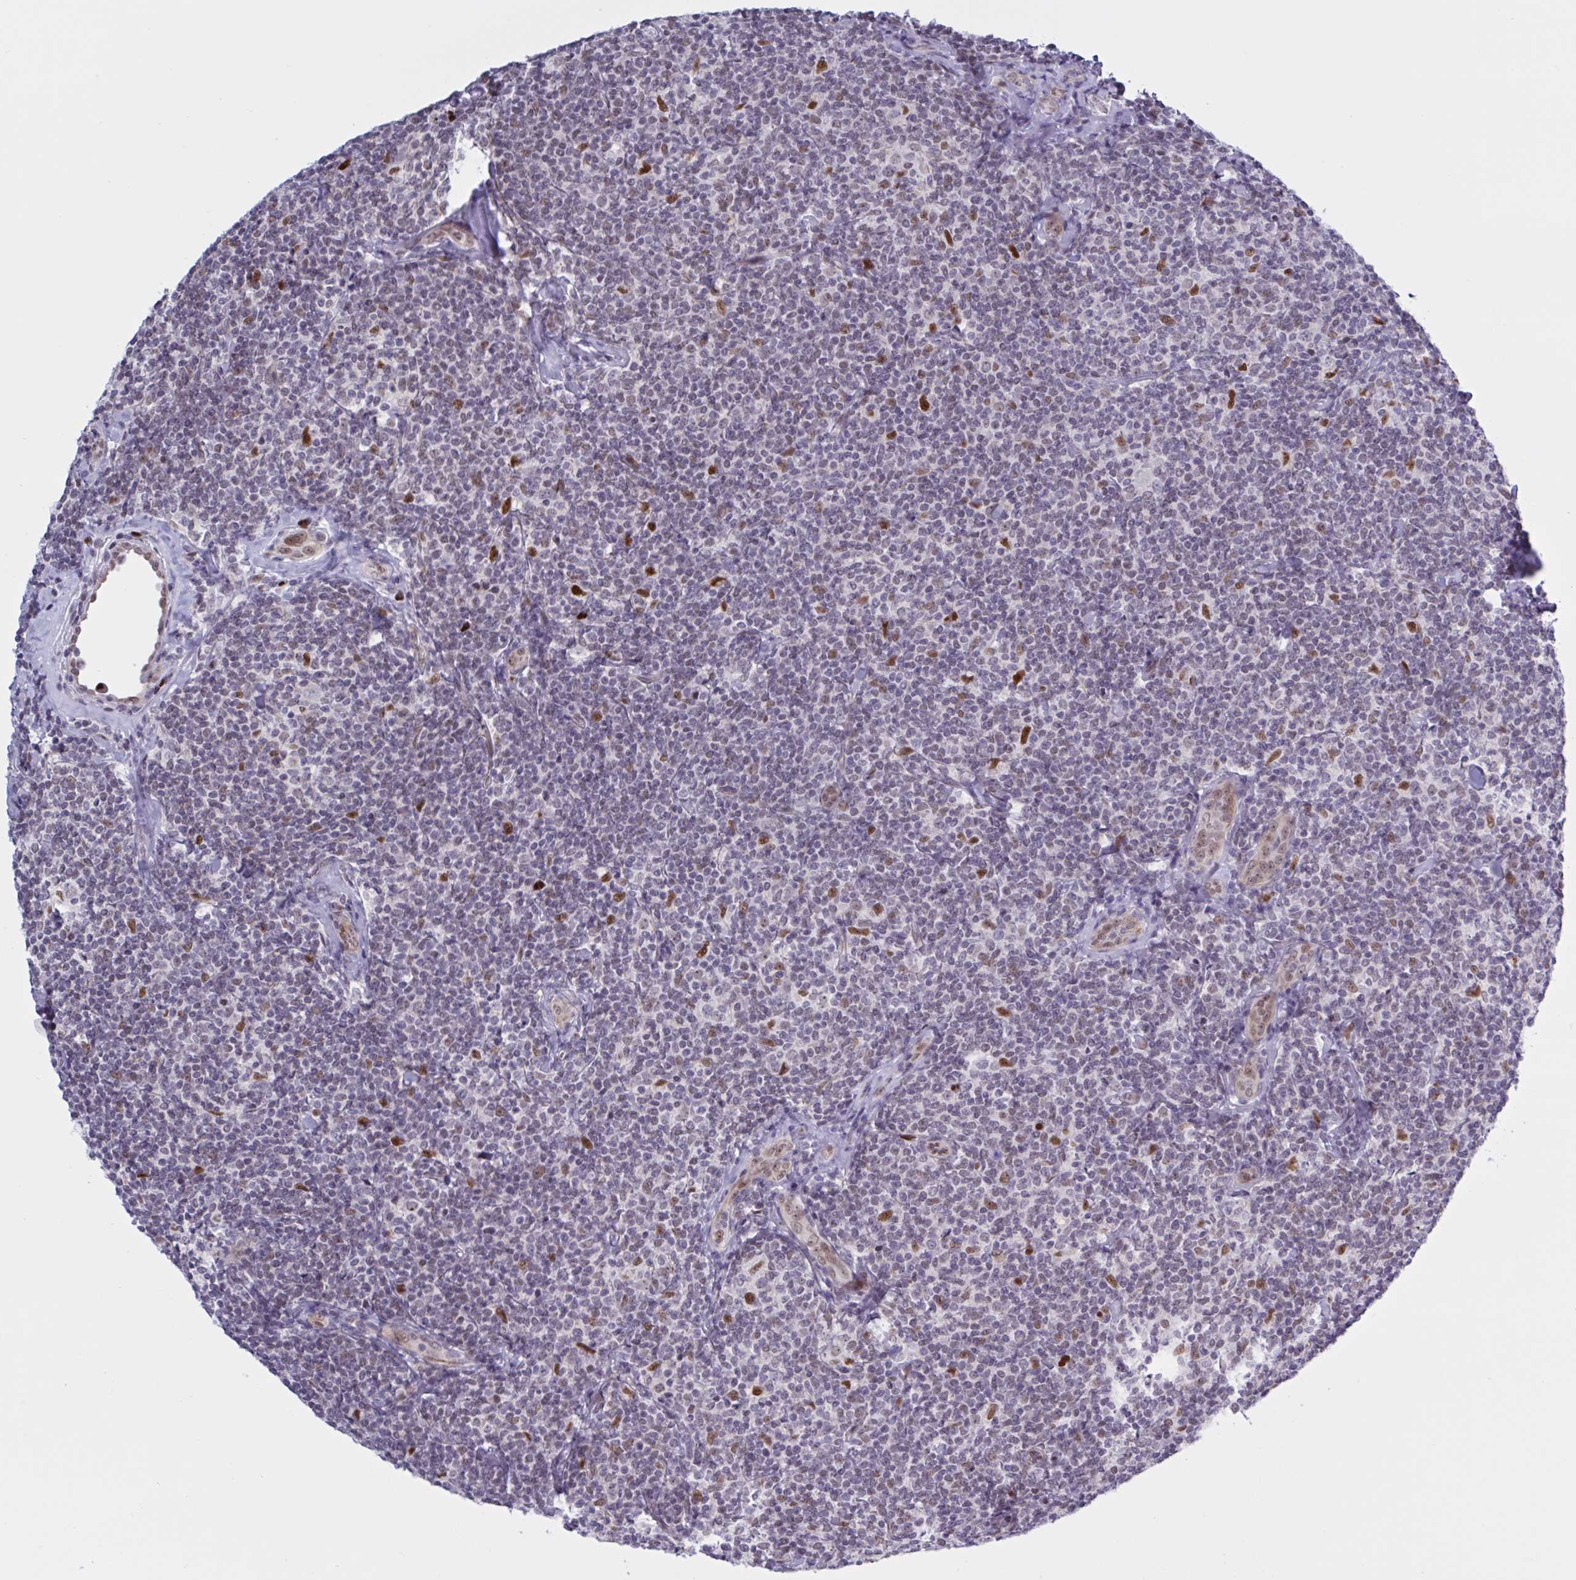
{"staining": {"intensity": "negative", "quantity": "none", "location": "none"}, "tissue": "lymphoma", "cell_type": "Tumor cells", "image_type": "cancer", "snomed": [{"axis": "morphology", "description": "Malignant lymphoma, non-Hodgkin's type, Low grade"}, {"axis": "topography", "description": "Lymph node"}], "caption": "Protein analysis of lymphoma shows no significant staining in tumor cells.", "gene": "PRMT6", "patient": {"sex": "female", "age": 56}}